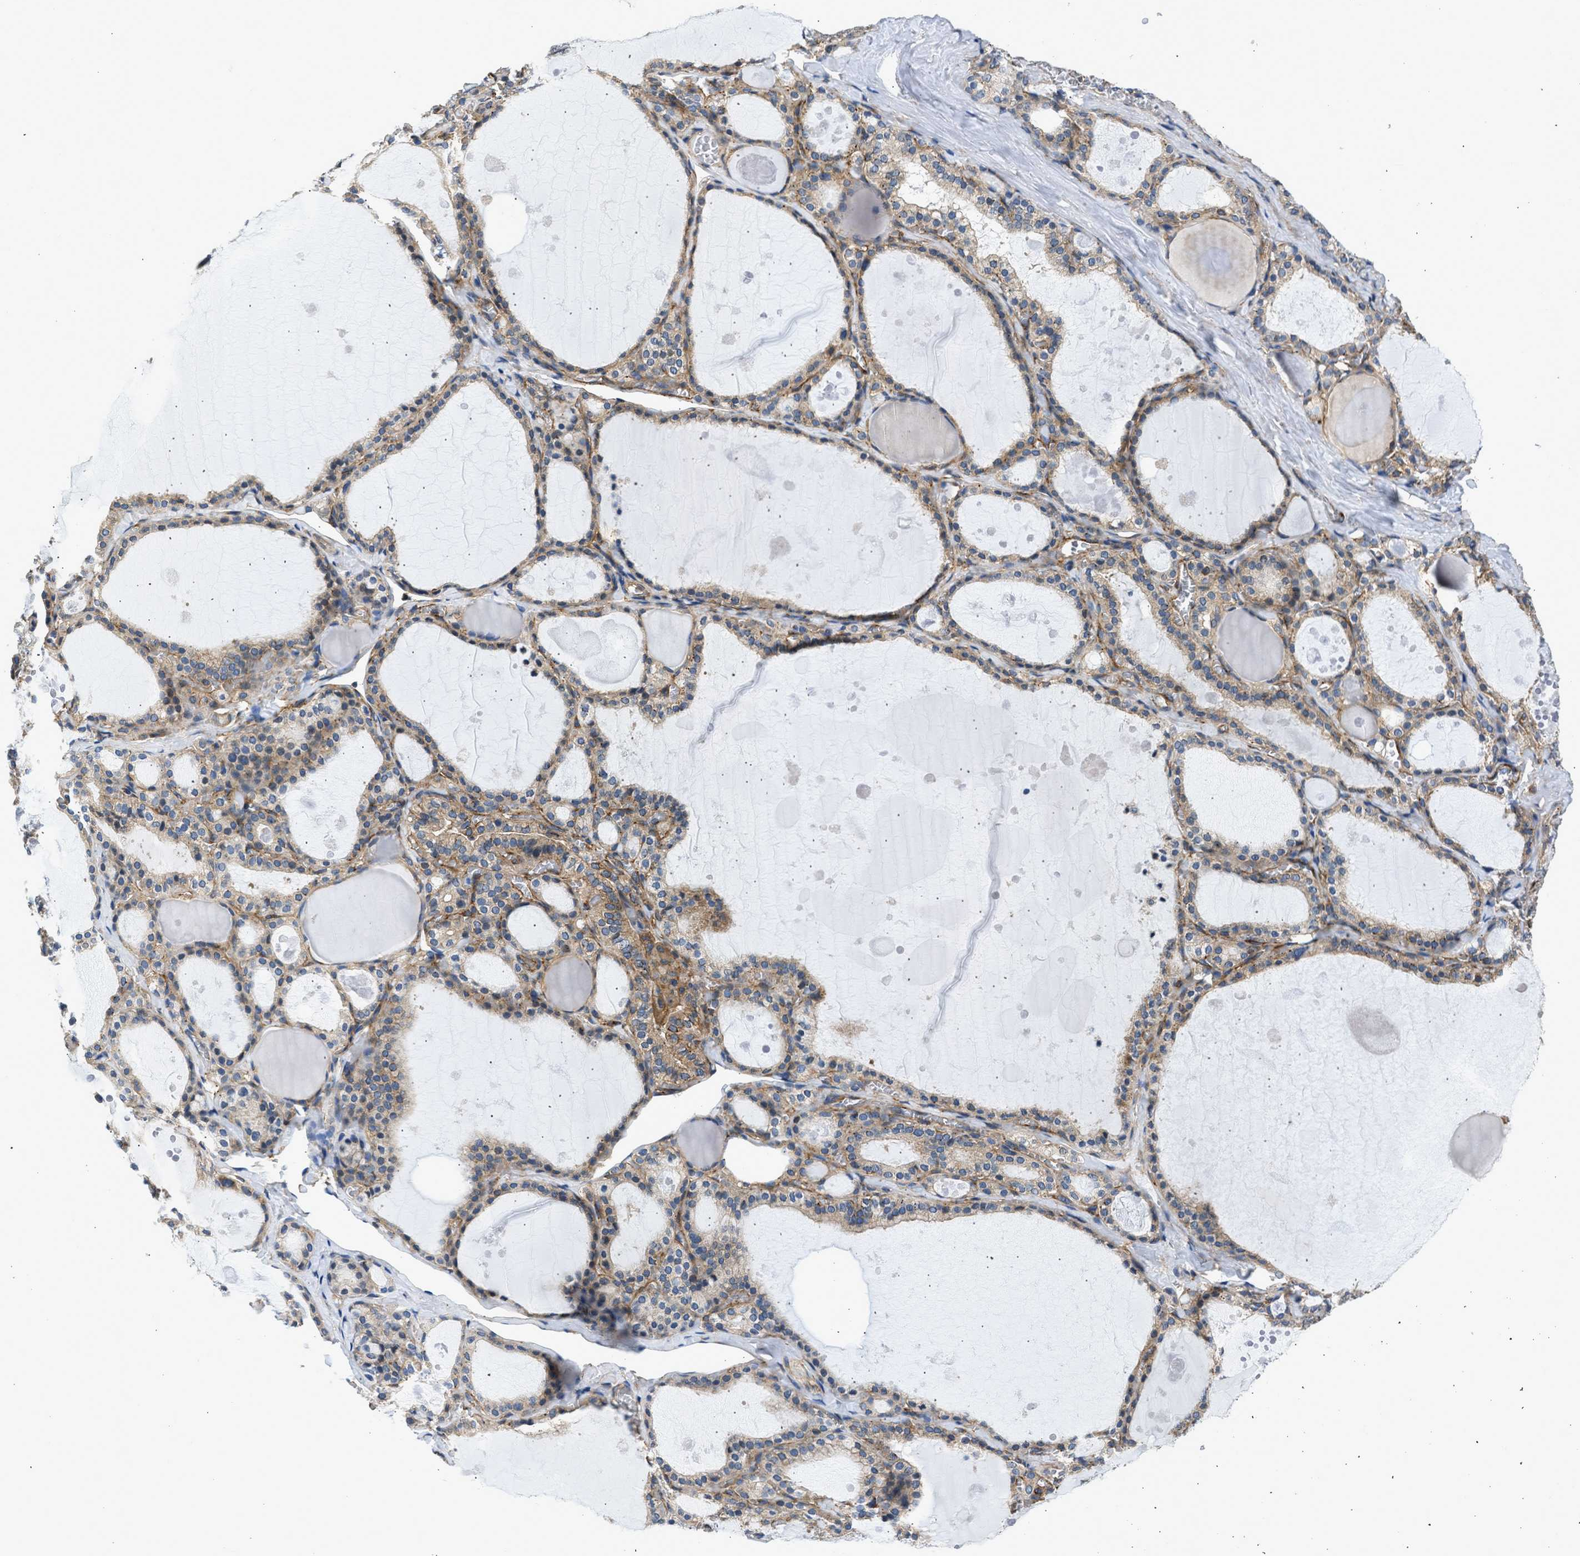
{"staining": {"intensity": "moderate", "quantity": ">75%", "location": "cytoplasmic/membranous"}, "tissue": "thyroid gland", "cell_type": "Glandular cells", "image_type": "normal", "snomed": [{"axis": "morphology", "description": "Normal tissue, NOS"}, {"axis": "topography", "description": "Thyroid gland"}], "caption": "Protein staining by immunohistochemistry displays moderate cytoplasmic/membranous expression in about >75% of glandular cells in benign thyroid gland. The staining is performed using DAB (3,3'-diaminobenzidine) brown chromogen to label protein expression. The nuclei are counter-stained blue using hematoxylin.", "gene": "SEPTIN2", "patient": {"sex": "male", "age": 56}}